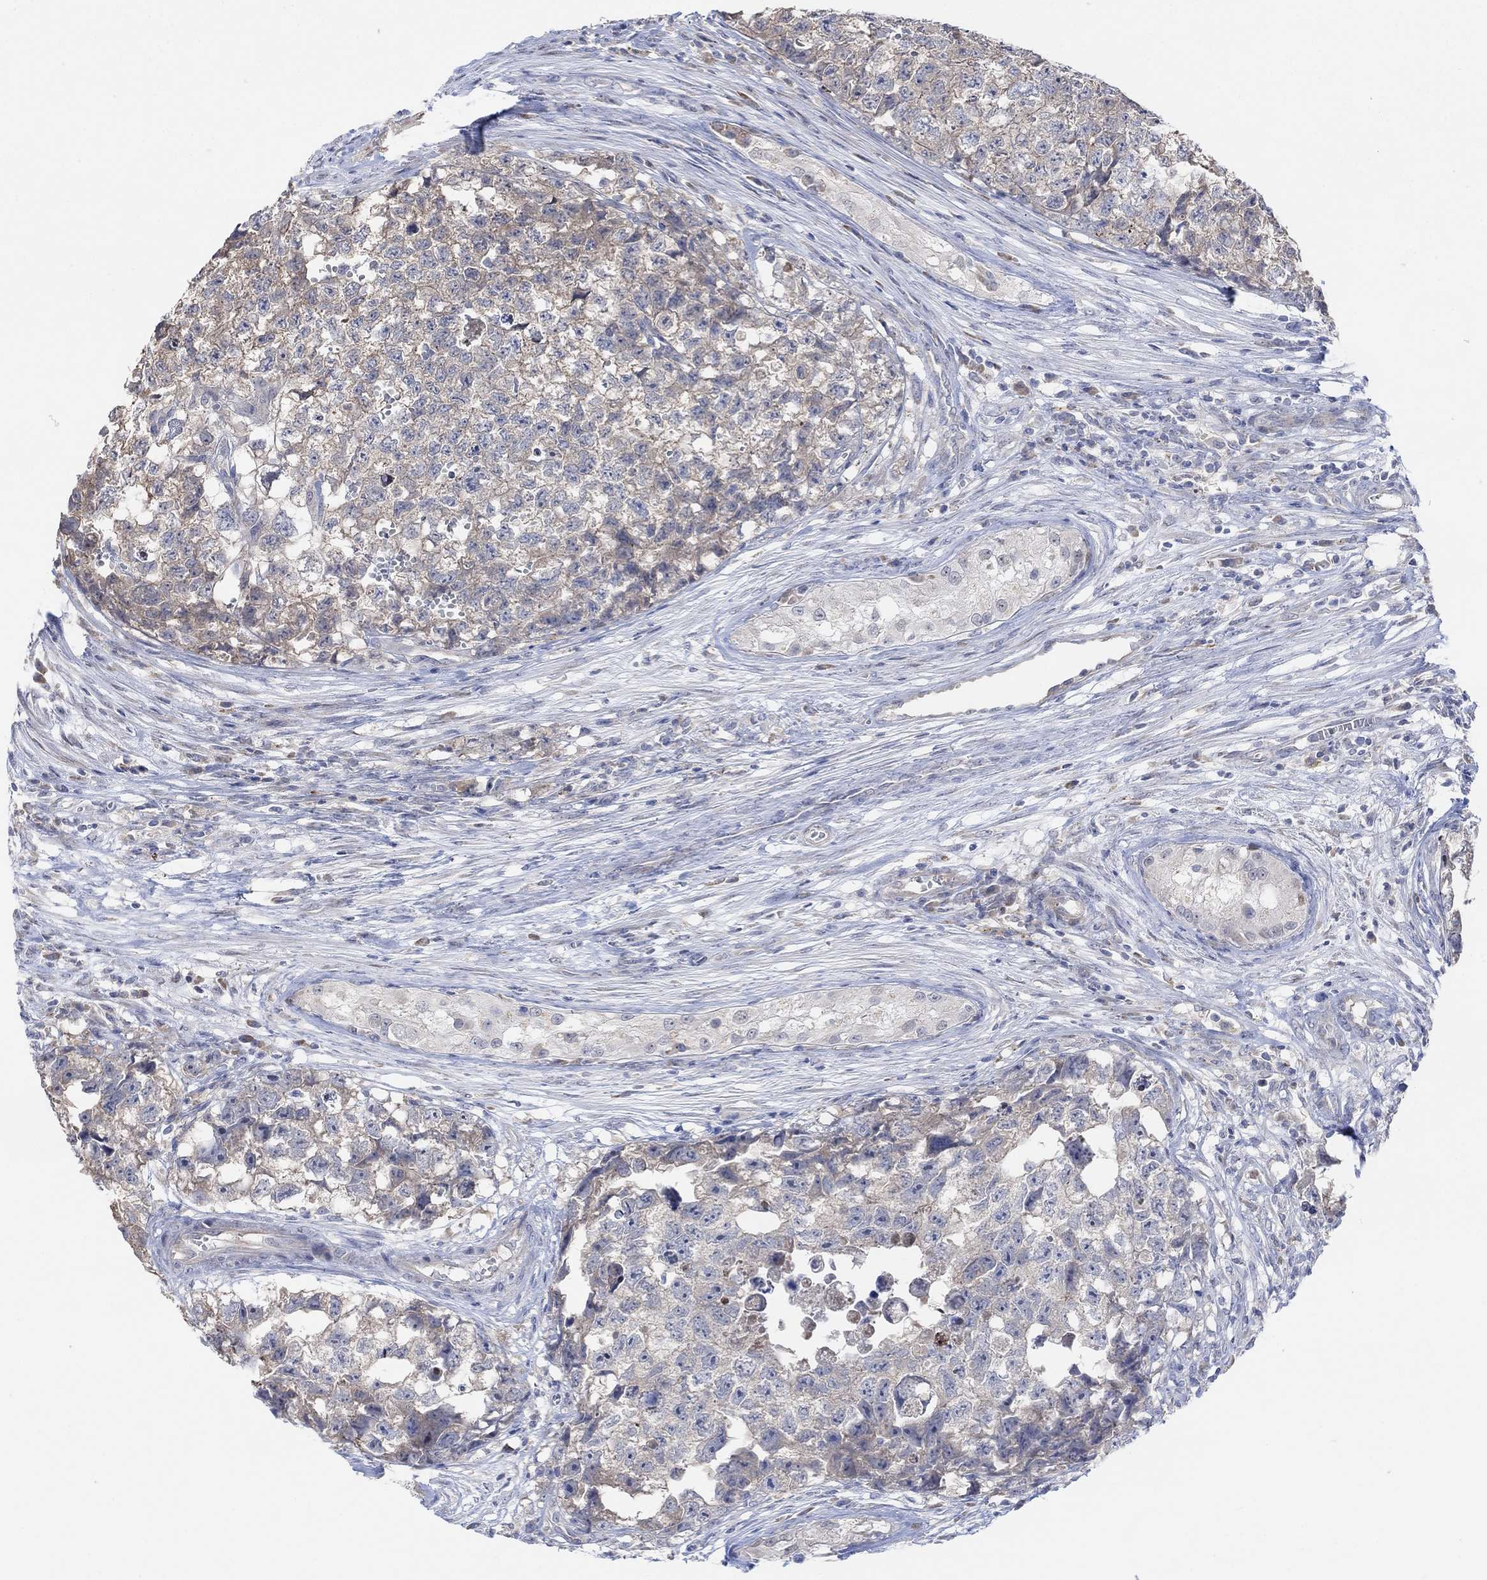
{"staining": {"intensity": "weak", "quantity": "25%-75%", "location": "cytoplasmic/membranous"}, "tissue": "testis cancer", "cell_type": "Tumor cells", "image_type": "cancer", "snomed": [{"axis": "morphology", "description": "Seminoma, NOS"}, {"axis": "morphology", "description": "Carcinoma, Embryonal, NOS"}, {"axis": "topography", "description": "Testis"}], "caption": "Tumor cells display weak cytoplasmic/membranous staining in approximately 25%-75% of cells in testis cancer. The staining is performed using DAB brown chromogen to label protein expression. The nuclei are counter-stained blue using hematoxylin.", "gene": "CNTF", "patient": {"sex": "male", "age": 22}}